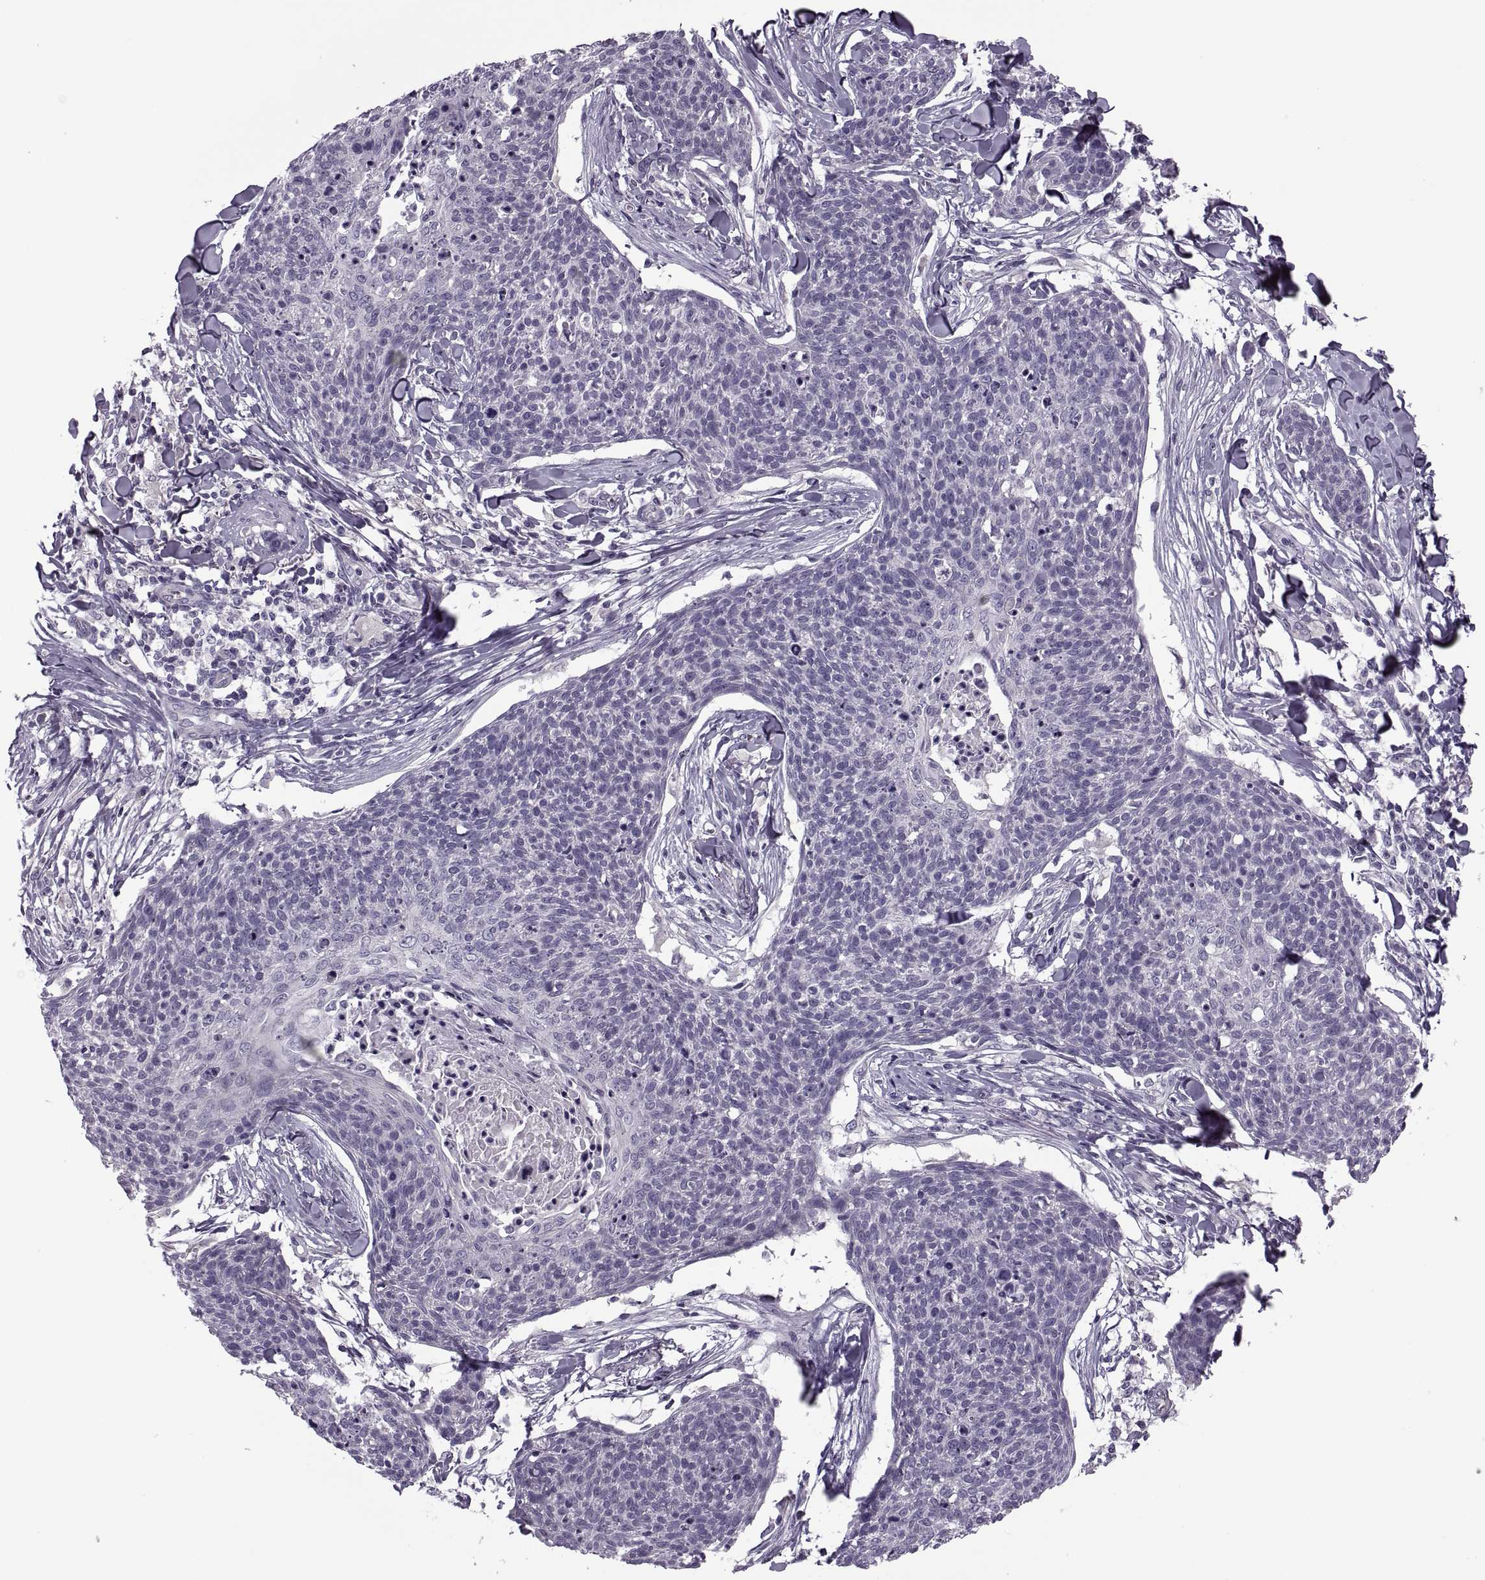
{"staining": {"intensity": "negative", "quantity": "none", "location": "none"}, "tissue": "skin cancer", "cell_type": "Tumor cells", "image_type": "cancer", "snomed": [{"axis": "morphology", "description": "Squamous cell carcinoma, NOS"}, {"axis": "topography", "description": "Skin"}, {"axis": "topography", "description": "Vulva"}], "caption": "Protein analysis of squamous cell carcinoma (skin) exhibits no significant positivity in tumor cells.", "gene": "PRSS54", "patient": {"sex": "female", "age": 75}}